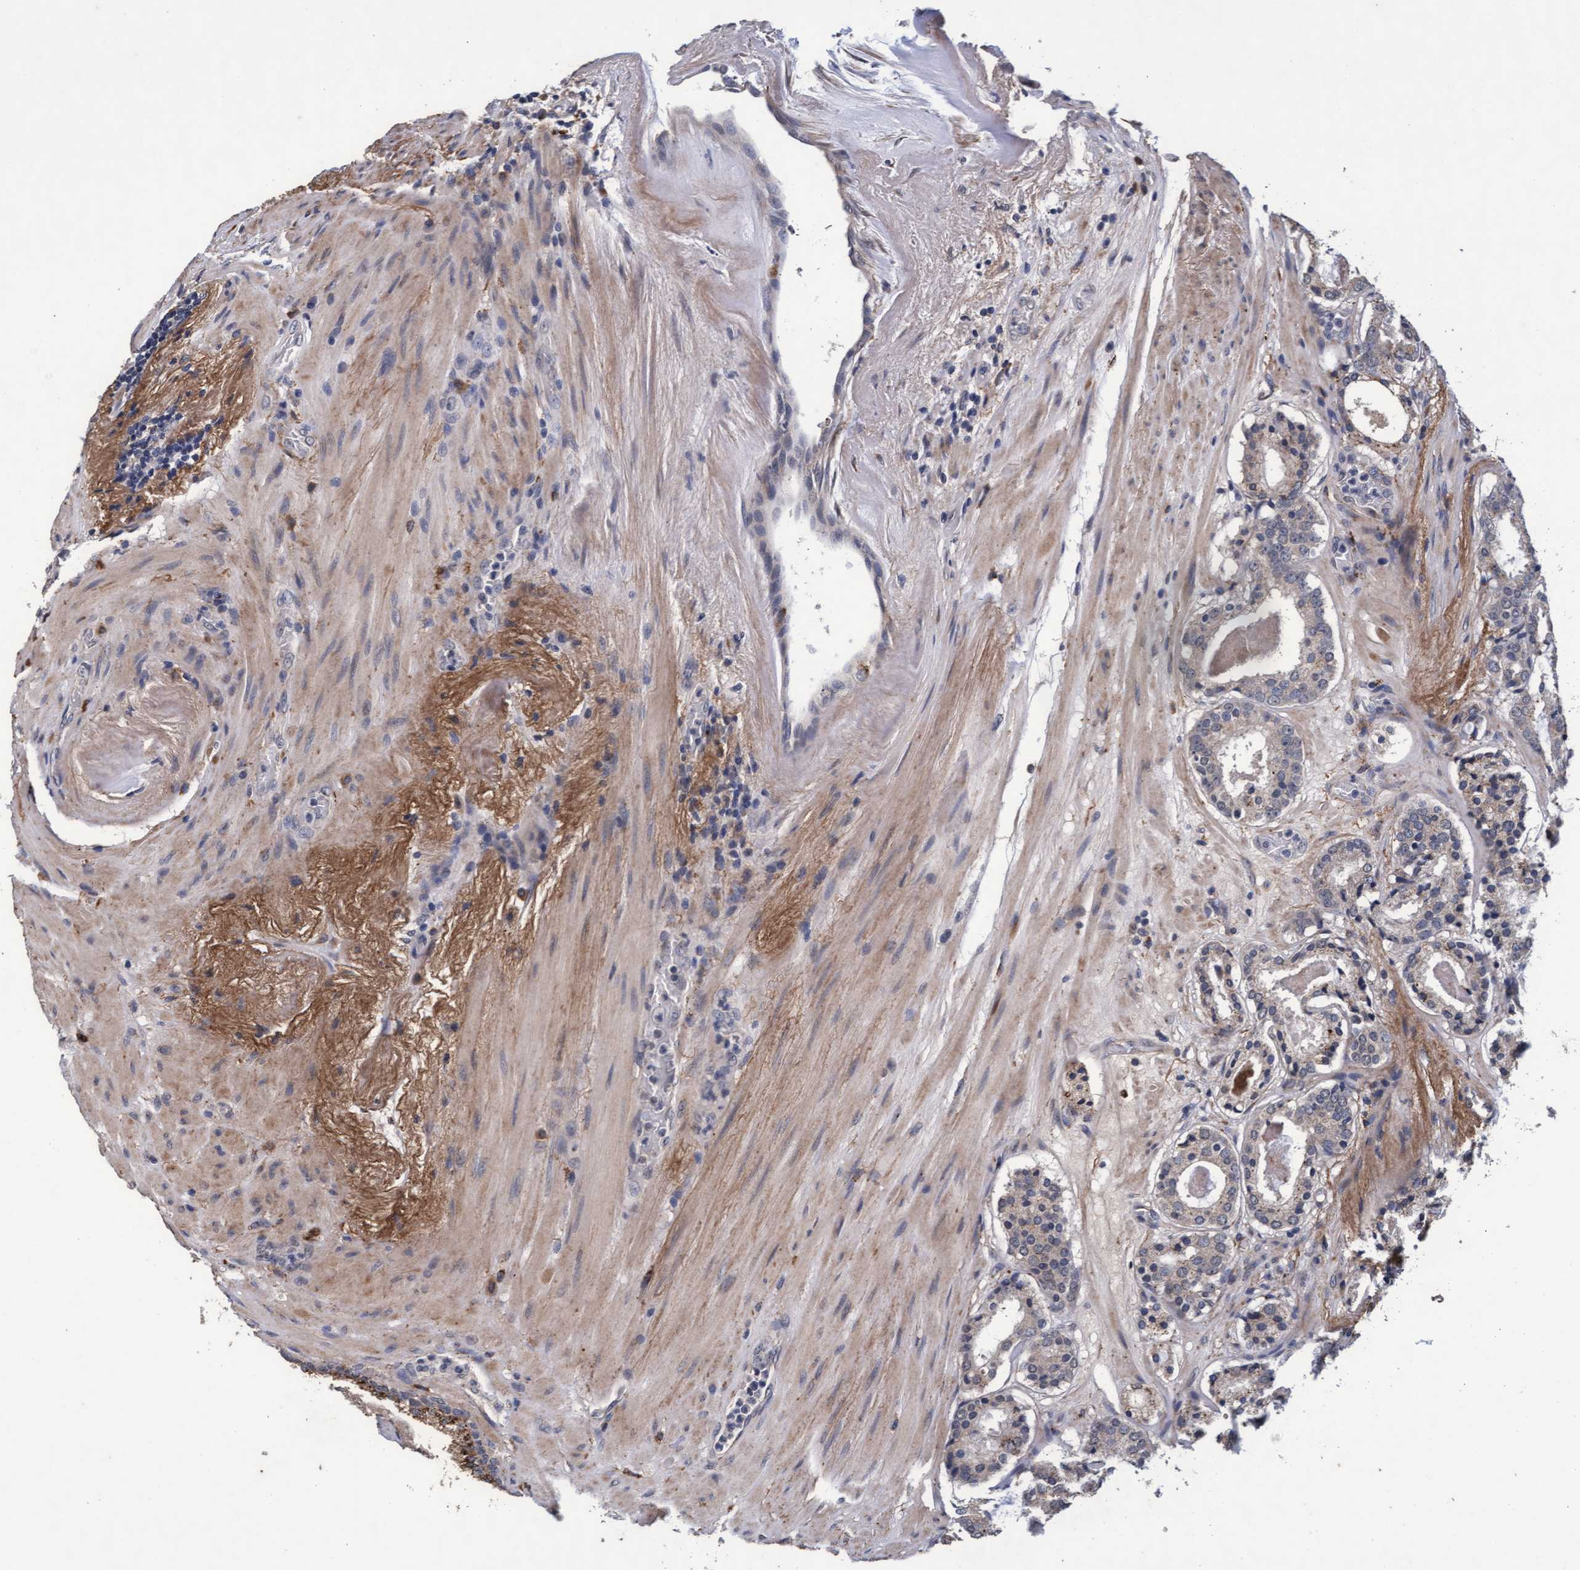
{"staining": {"intensity": "weak", "quantity": "<25%", "location": "cytoplasmic/membranous"}, "tissue": "prostate cancer", "cell_type": "Tumor cells", "image_type": "cancer", "snomed": [{"axis": "morphology", "description": "Adenocarcinoma, Low grade"}, {"axis": "topography", "description": "Prostate"}], "caption": "Adenocarcinoma (low-grade) (prostate) stained for a protein using immunohistochemistry (IHC) displays no expression tumor cells.", "gene": "CPQ", "patient": {"sex": "male", "age": 69}}